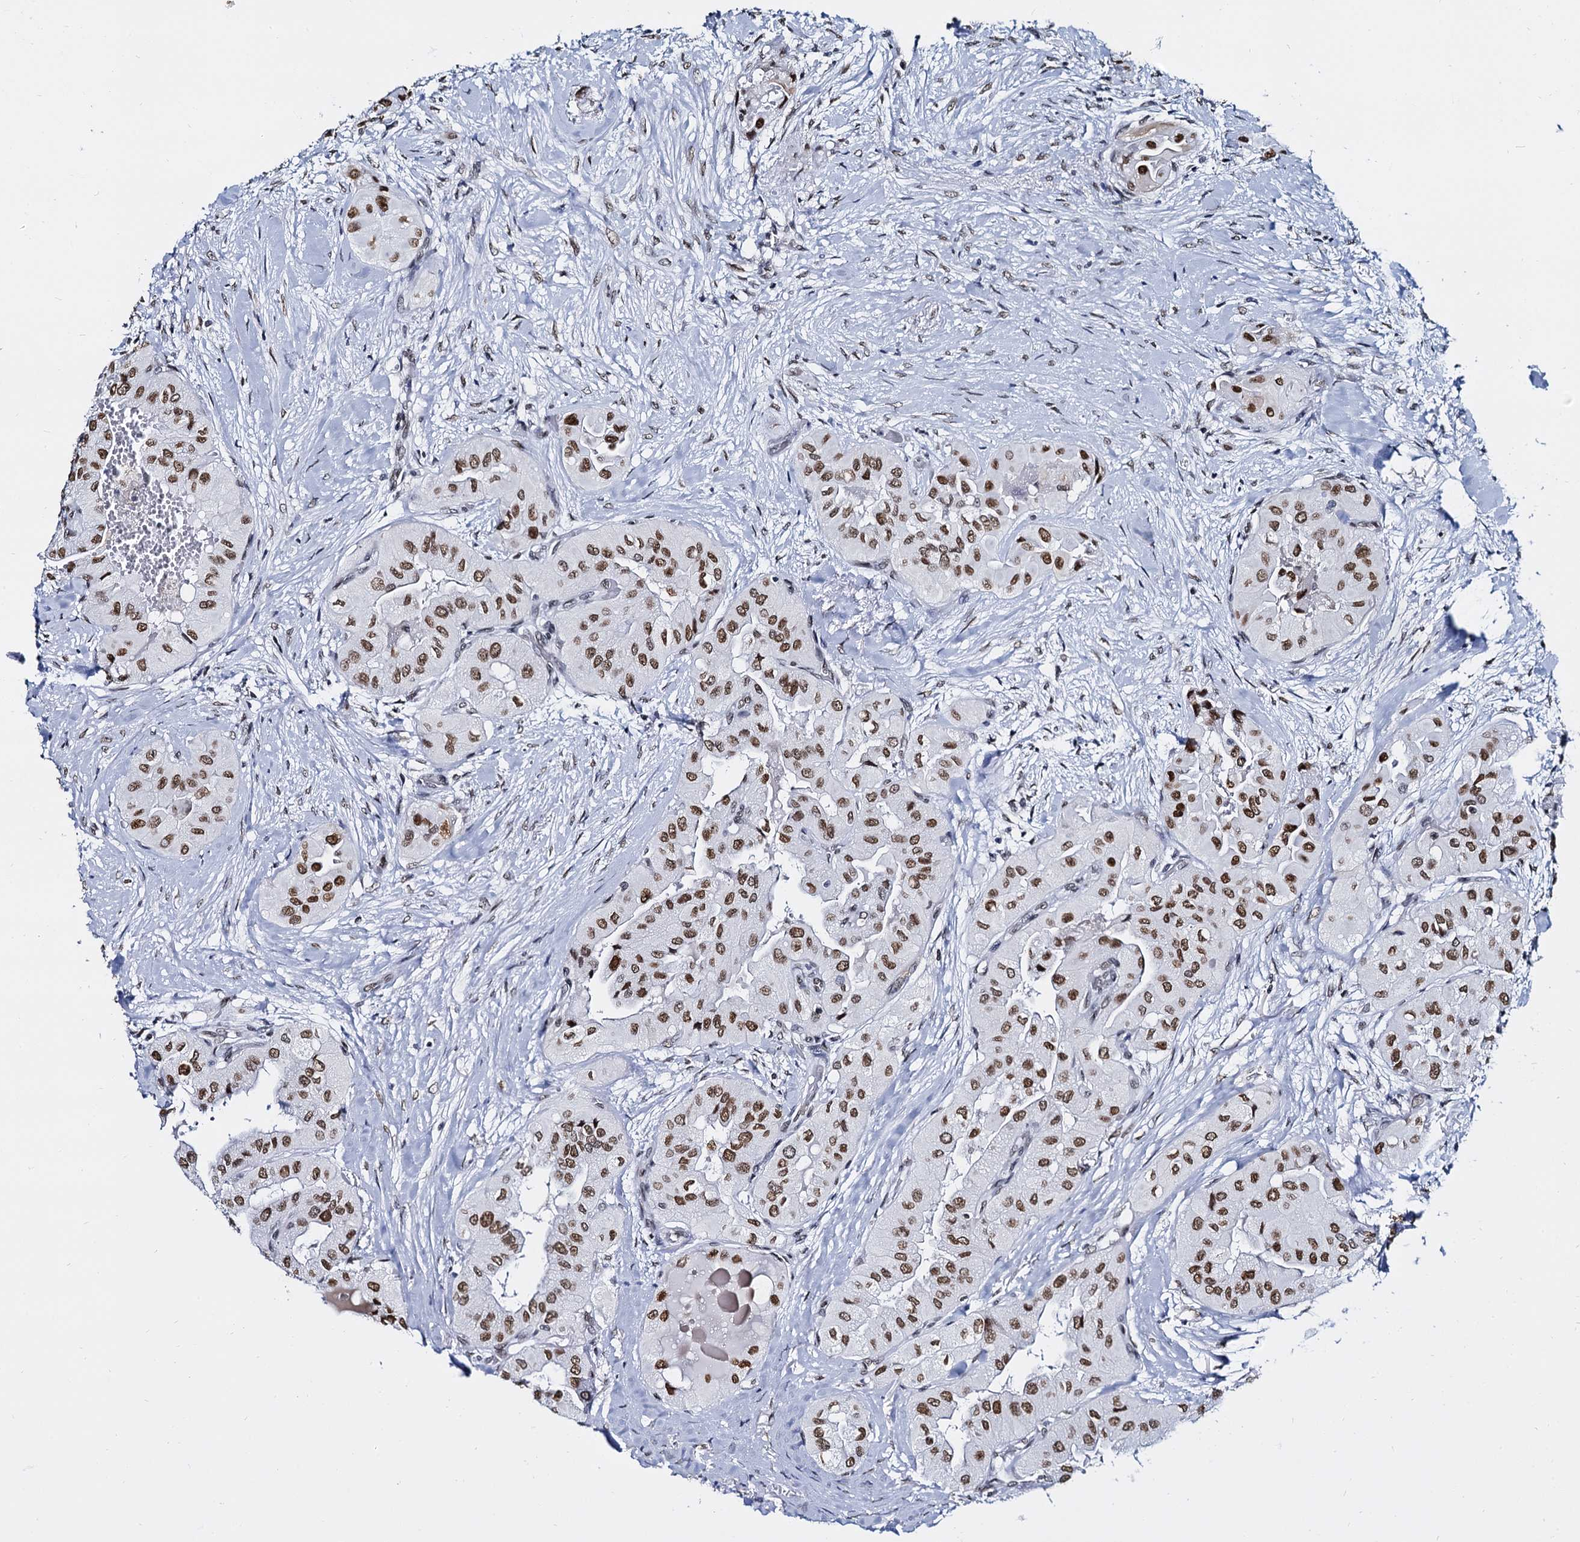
{"staining": {"intensity": "moderate", "quantity": ">75%", "location": "nuclear"}, "tissue": "thyroid cancer", "cell_type": "Tumor cells", "image_type": "cancer", "snomed": [{"axis": "morphology", "description": "Papillary adenocarcinoma, NOS"}, {"axis": "topography", "description": "Thyroid gland"}], "caption": "Immunohistochemistry (IHC) staining of papillary adenocarcinoma (thyroid), which demonstrates medium levels of moderate nuclear expression in approximately >75% of tumor cells indicating moderate nuclear protein positivity. The staining was performed using DAB (brown) for protein detection and nuclei were counterstained in hematoxylin (blue).", "gene": "CMAS", "patient": {"sex": "female", "age": 59}}